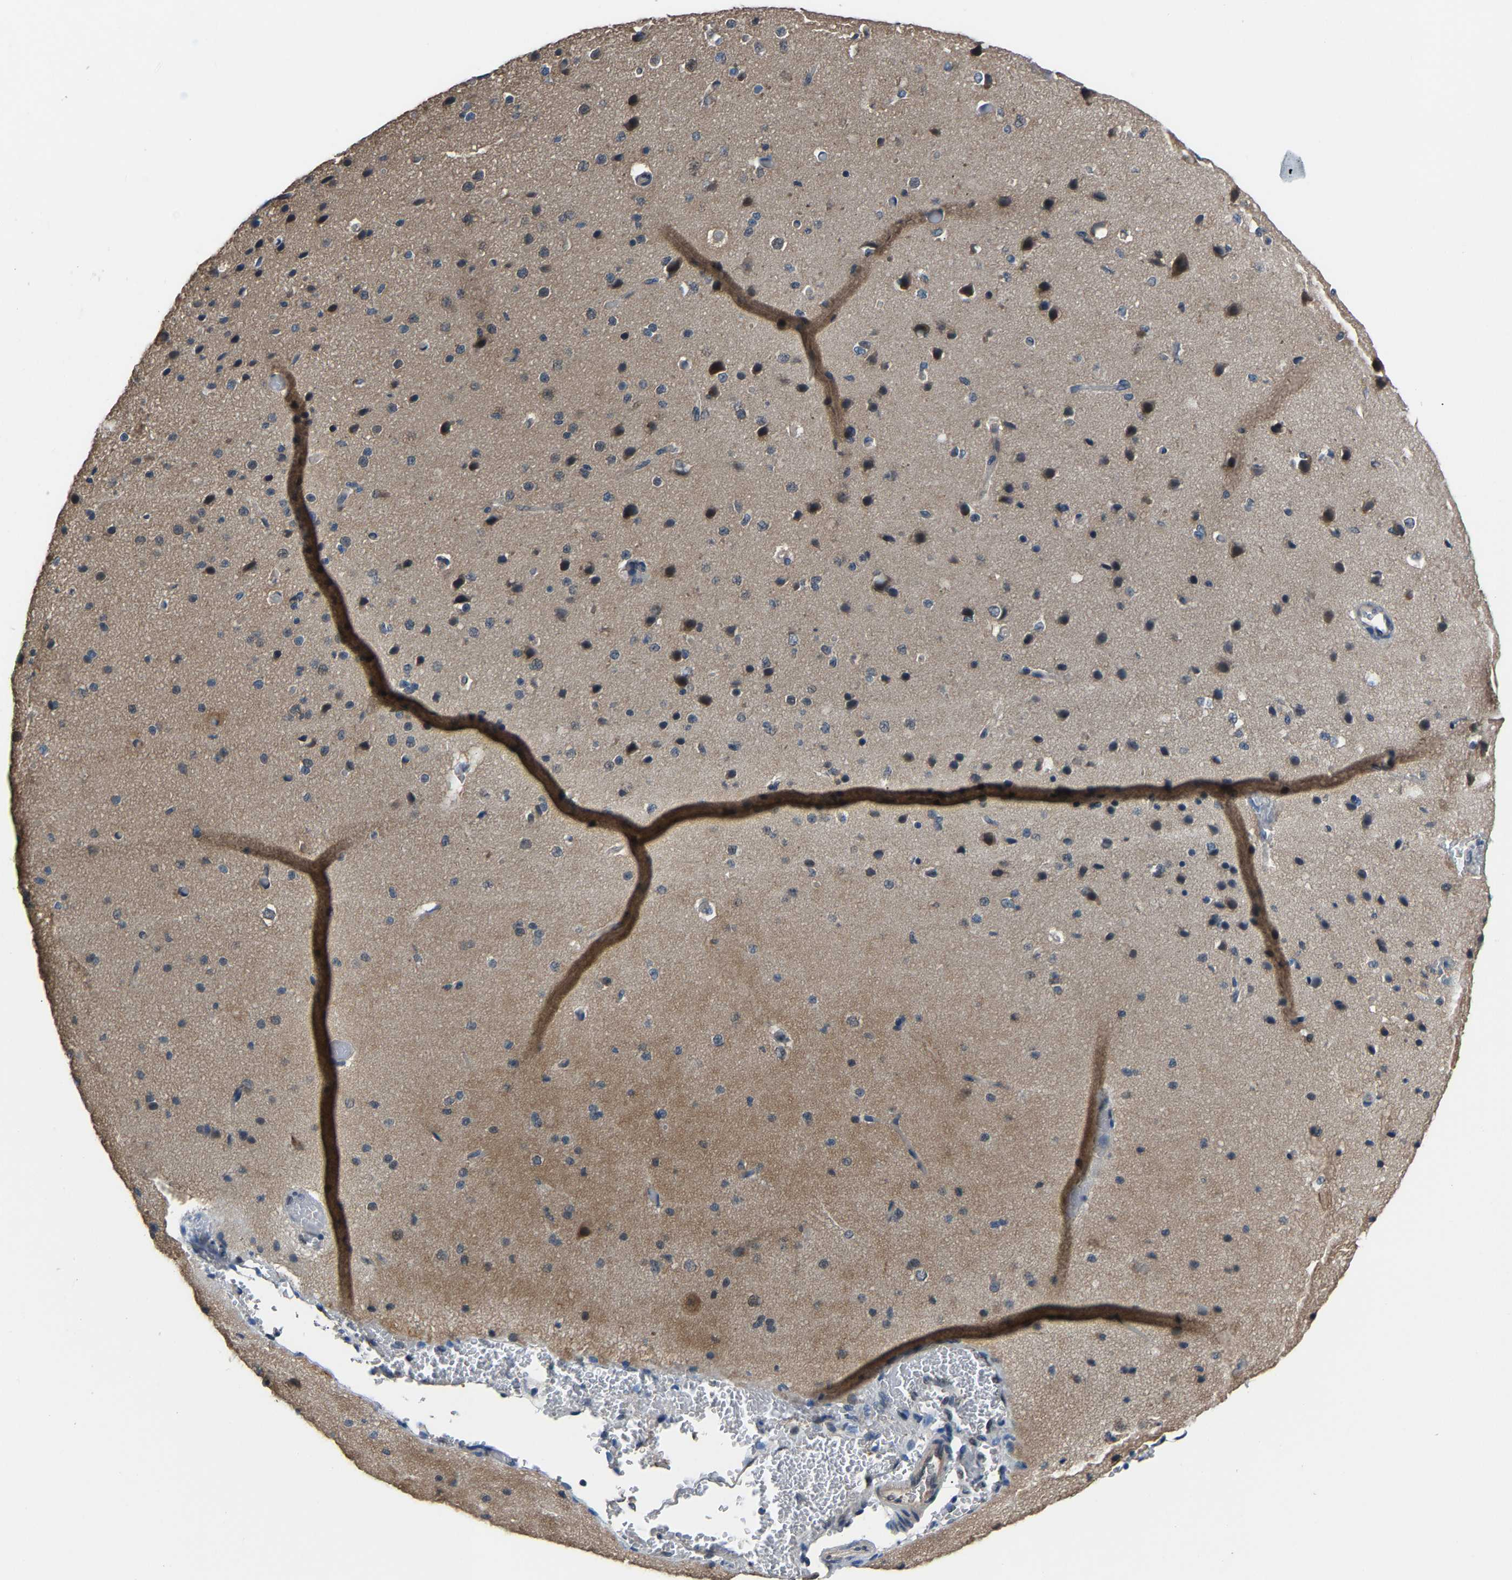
{"staining": {"intensity": "weak", "quantity": "25%-75%", "location": "cytoplasmic/membranous"}, "tissue": "cerebral cortex", "cell_type": "Endothelial cells", "image_type": "normal", "snomed": [{"axis": "morphology", "description": "Normal tissue, NOS"}, {"axis": "morphology", "description": "Developmental malformation"}, {"axis": "topography", "description": "Cerebral cortex"}], "caption": "This micrograph demonstrates benign cerebral cortex stained with immunohistochemistry (IHC) to label a protein in brown. The cytoplasmic/membranous of endothelial cells show weak positivity for the protein. Nuclei are counter-stained blue.", "gene": "ABCC9", "patient": {"sex": "female", "age": 30}}